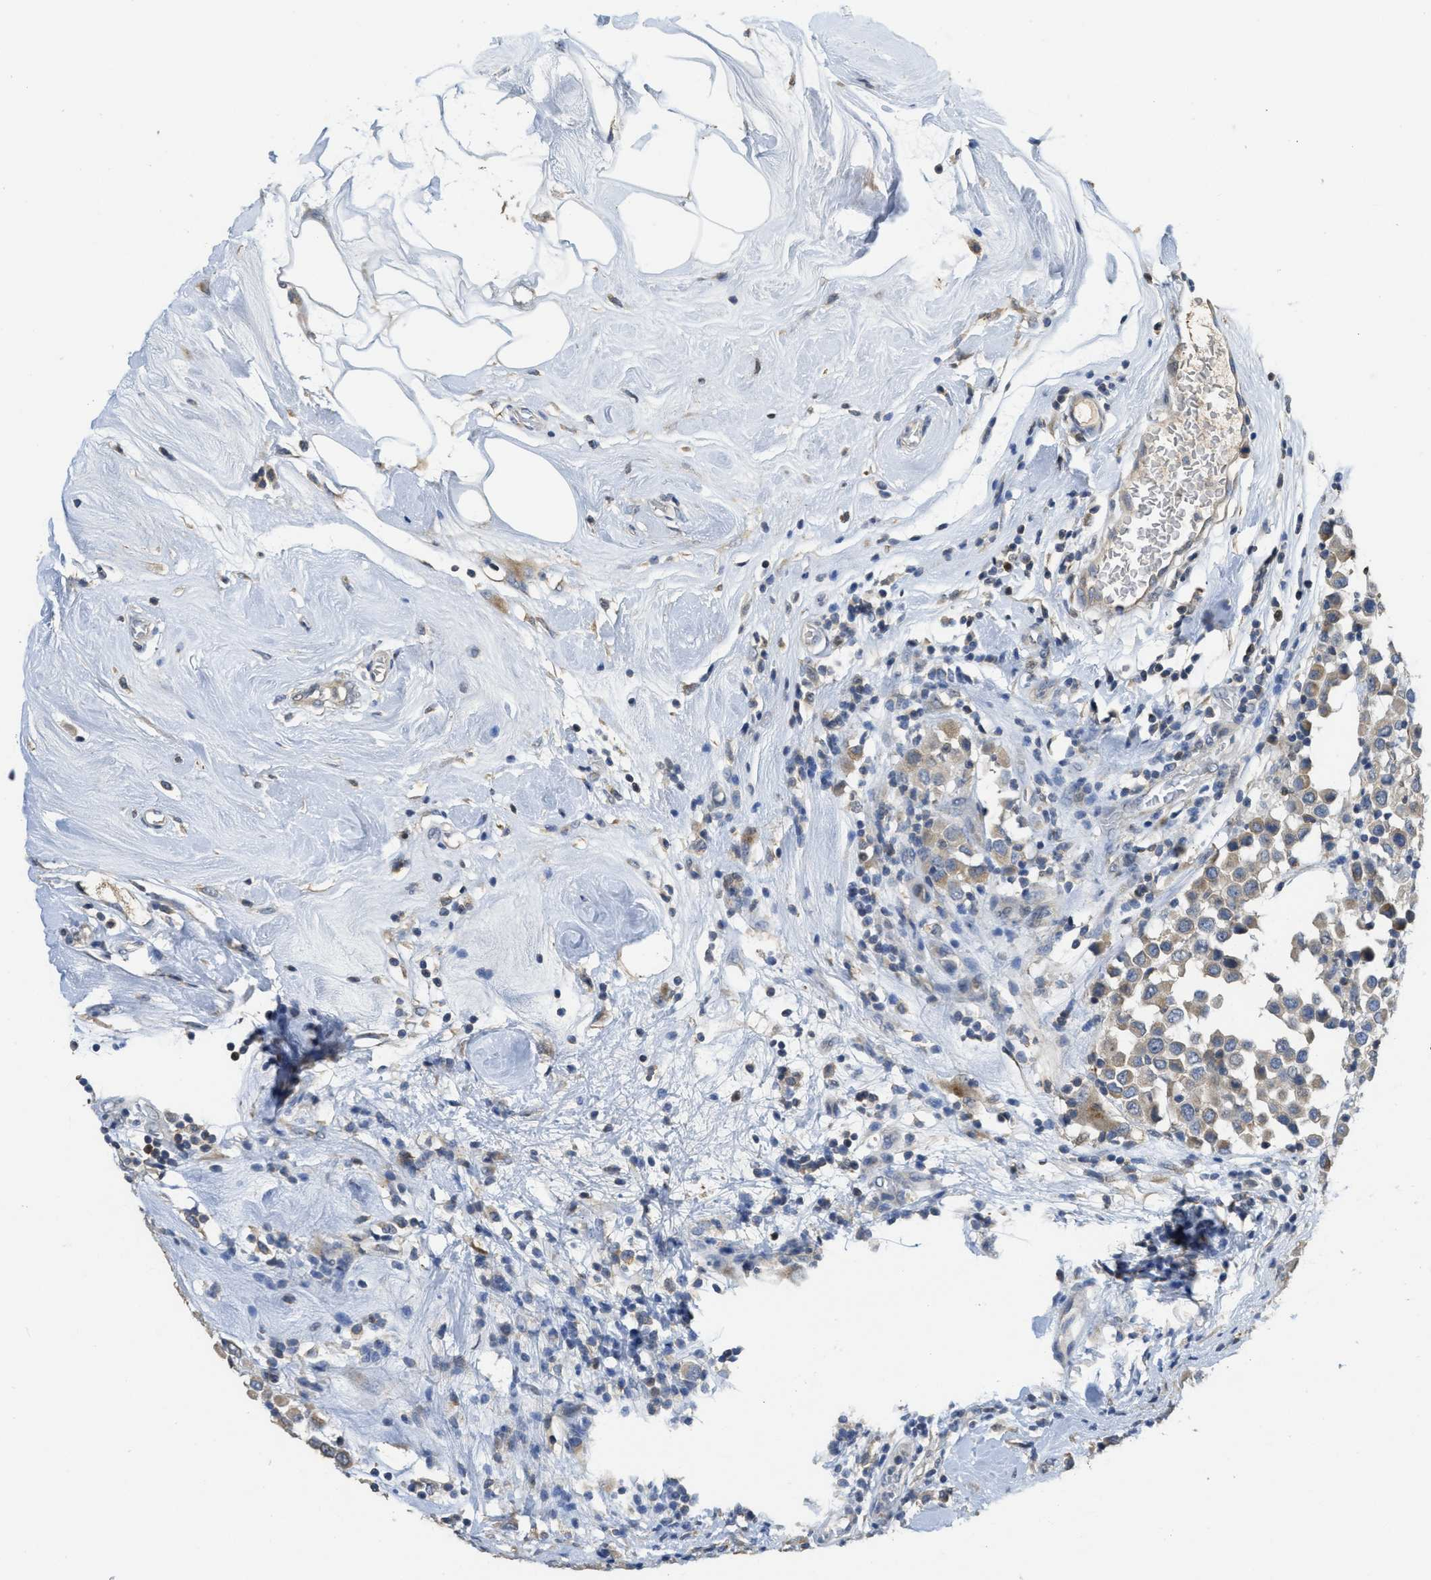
{"staining": {"intensity": "moderate", "quantity": ">75%", "location": "cytoplasmic/membranous"}, "tissue": "breast cancer", "cell_type": "Tumor cells", "image_type": "cancer", "snomed": [{"axis": "morphology", "description": "Duct carcinoma"}, {"axis": "topography", "description": "Breast"}], "caption": "Breast cancer stained with a protein marker displays moderate staining in tumor cells.", "gene": "SFXN2", "patient": {"sex": "female", "age": 61}}